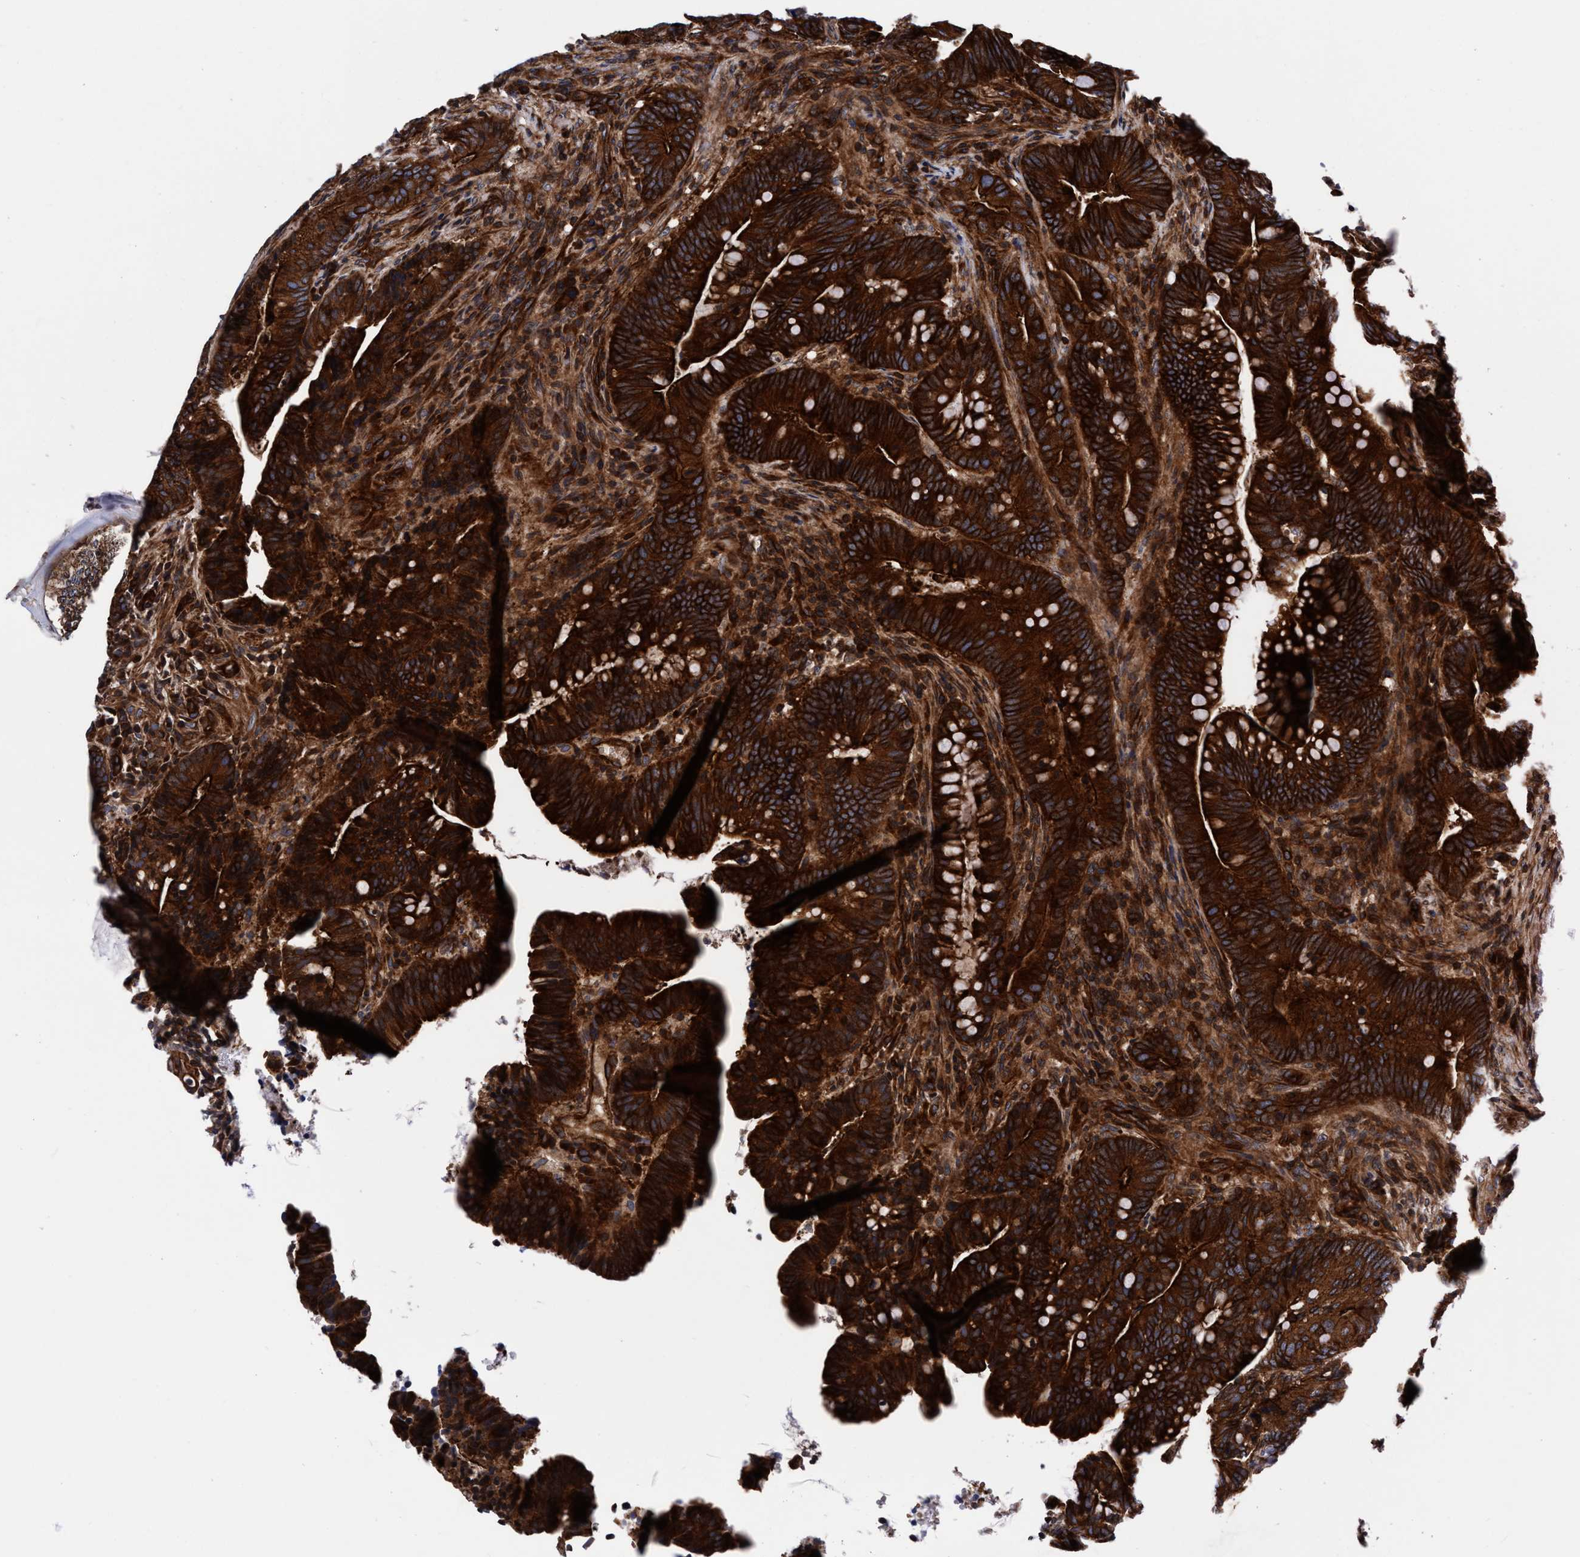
{"staining": {"intensity": "strong", "quantity": ">75%", "location": "cytoplasmic/membranous"}, "tissue": "colorectal cancer", "cell_type": "Tumor cells", "image_type": "cancer", "snomed": [{"axis": "morphology", "description": "Adenocarcinoma, NOS"}, {"axis": "topography", "description": "Colon"}], "caption": "Protein staining of colorectal cancer tissue exhibits strong cytoplasmic/membranous expression in approximately >75% of tumor cells.", "gene": "MCM3AP", "patient": {"sex": "female", "age": 66}}